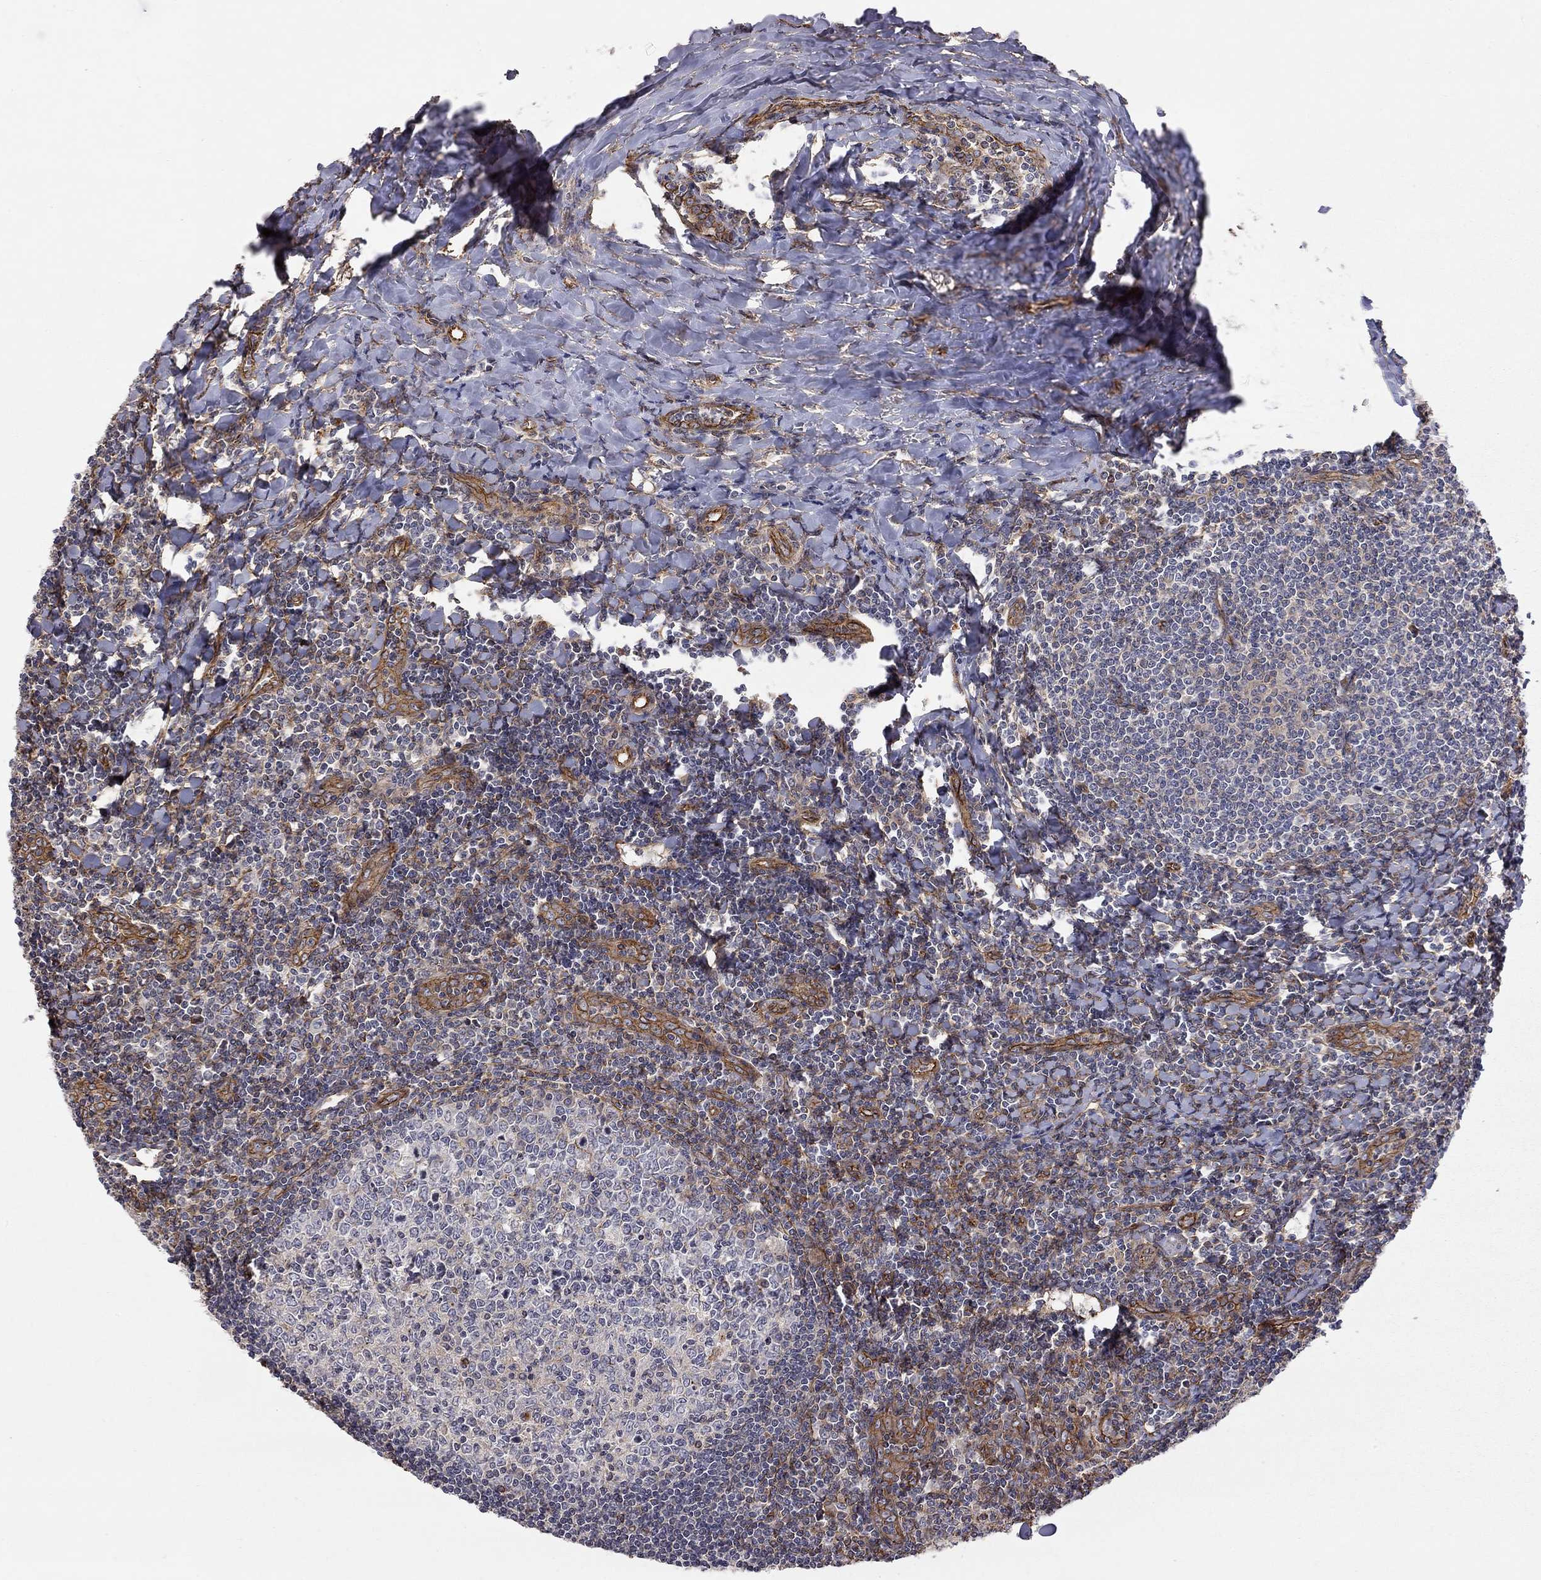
{"staining": {"intensity": "negative", "quantity": "none", "location": "none"}, "tissue": "tonsil", "cell_type": "Germinal center cells", "image_type": "normal", "snomed": [{"axis": "morphology", "description": "Normal tissue, NOS"}, {"axis": "topography", "description": "Tonsil"}], "caption": "IHC micrograph of benign tonsil stained for a protein (brown), which reveals no staining in germinal center cells. (Immunohistochemistry (ihc), brightfield microscopy, high magnification).", "gene": "RASEF", "patient": {"sex": "female", "age": 12}}